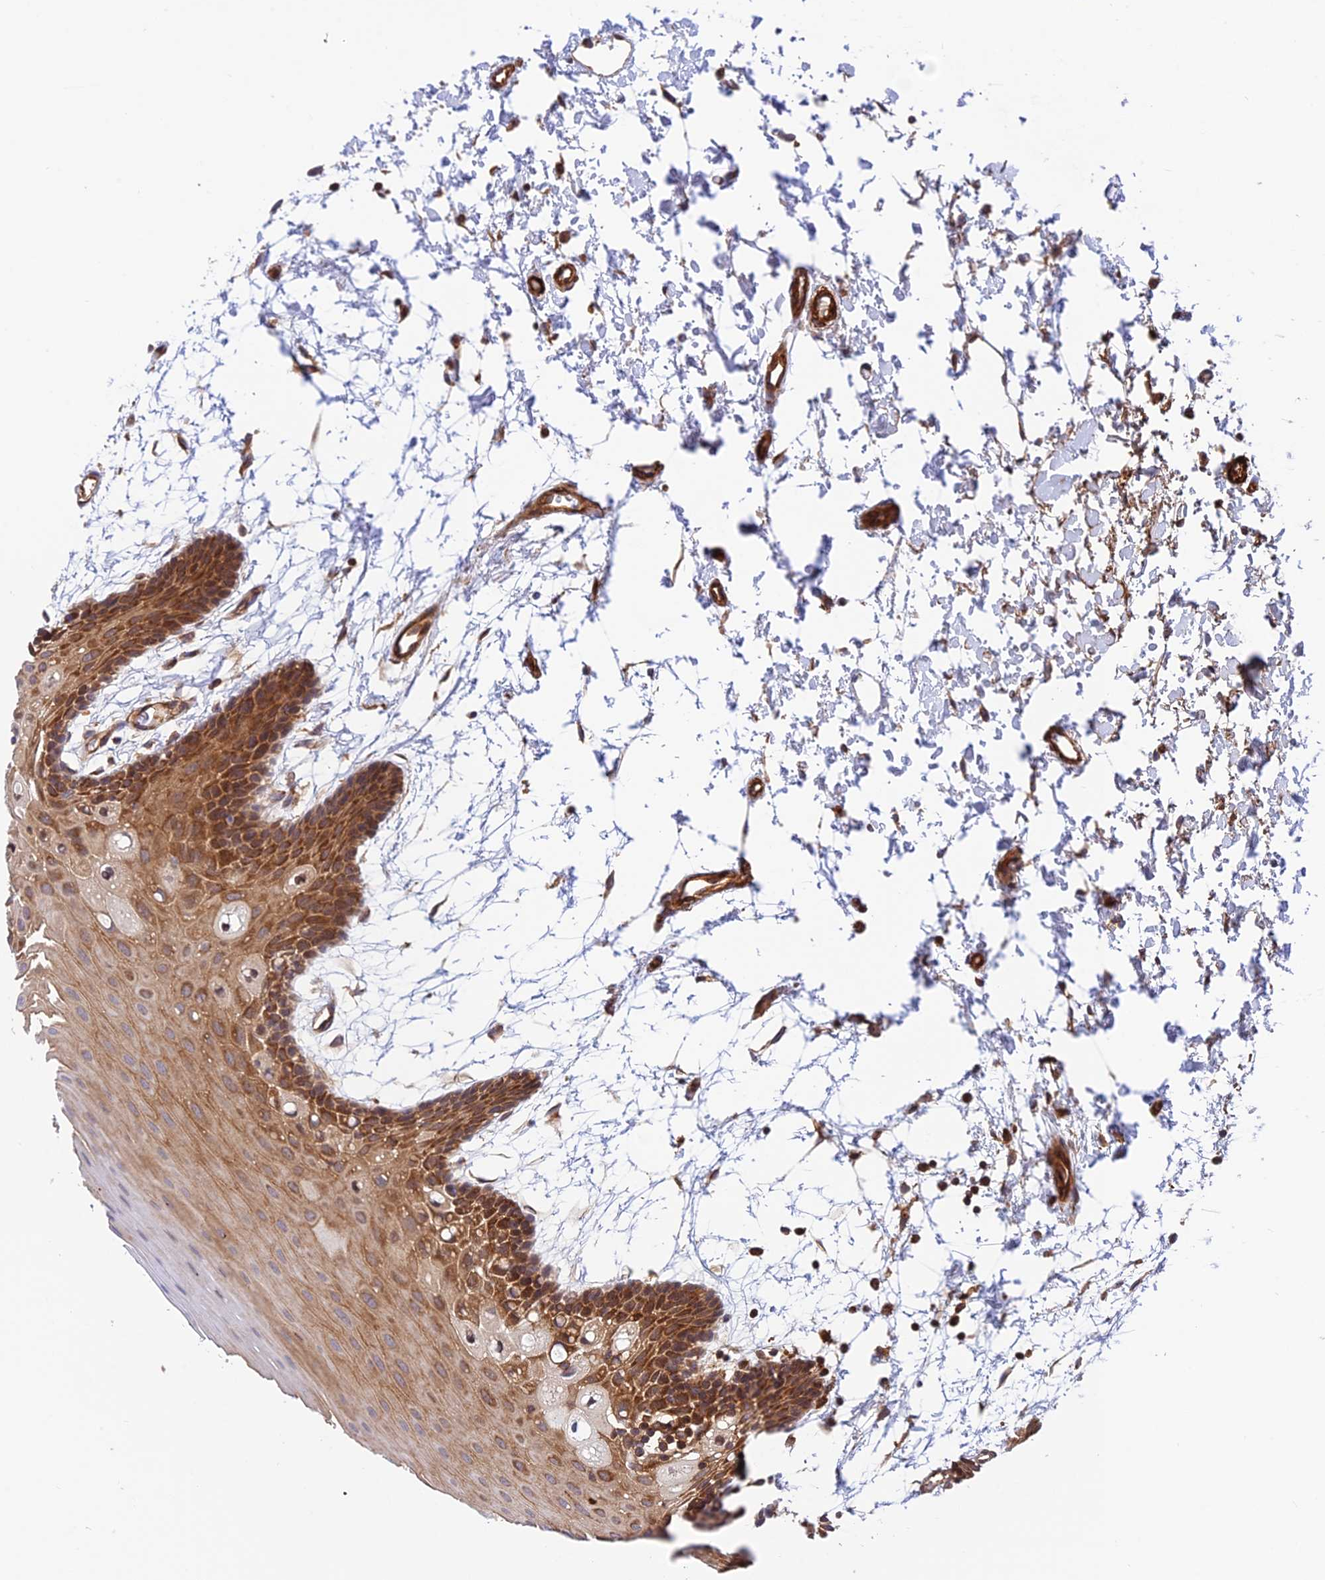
{"staining": {"intensity": "strong", "quantity": "25%-75%", "location": "cytoplasmic/membranous"}, "tissue": "oral mucosa", "cell_type": "Squamous epithelial cells", "image_type": "normal", "snomed": [{"axis": "morphology", "description": "Normal tissue, NOS"}, {"axis": "topography", "description": "Skeletal muscle"}, {"axis": "topography", "description": "Oral tissue"}, {"axis": "topography", "description": "Salivary gland"}, {"axis": "topography", "description": "Peripheral nerve tissue"}], "caption": "Protein staining displays strong cytoplasmic/membranous positivity in about 25%-75% of squamous epithelial cells in unremarkable oral mucosa.", "gene": "EVI5L", "patient": {"sex": "male", "age": 54}}